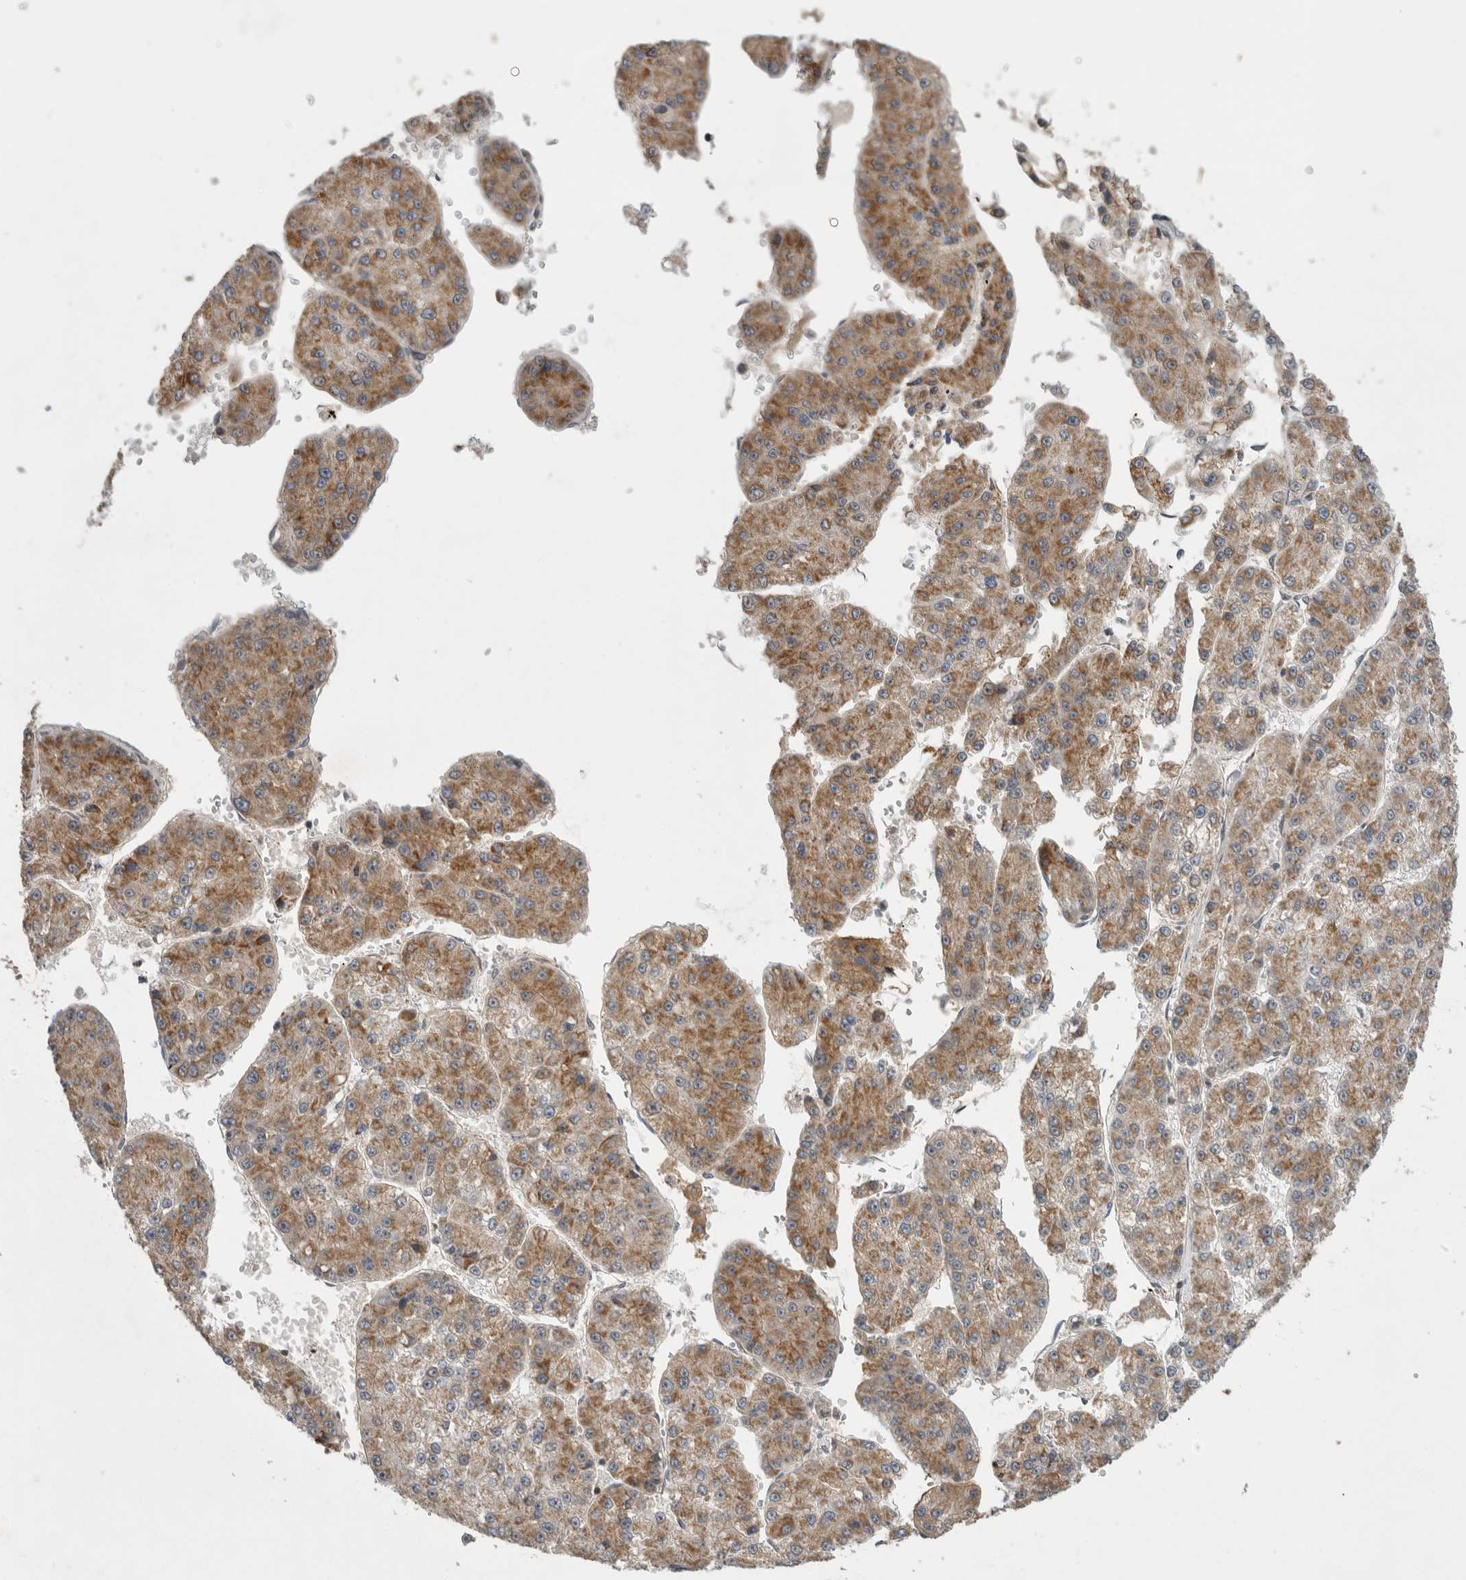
{"staining": {"intensity": "moderate", "quantity": ">75%", "location": "cytoplasmic/membranous"}, "tissue": "liver cancer", "cell_type": "Tumor cells", "image_type": "cancer", "snomed": [{"axis": "morphology", "description": "Carcinoma, Hepatocellular, NOS"}, {"axis": "topography", "description": "Liver"}], "caption": "Tumor cells demonstrate medium levels of moderate cytoplasmic/membranous positivity in approximately >75% of cells in human liver cancer (hepatocellular carcinoma).", "gene": "KCNIP1", "patient": {"sex": "female", "age": 73}}